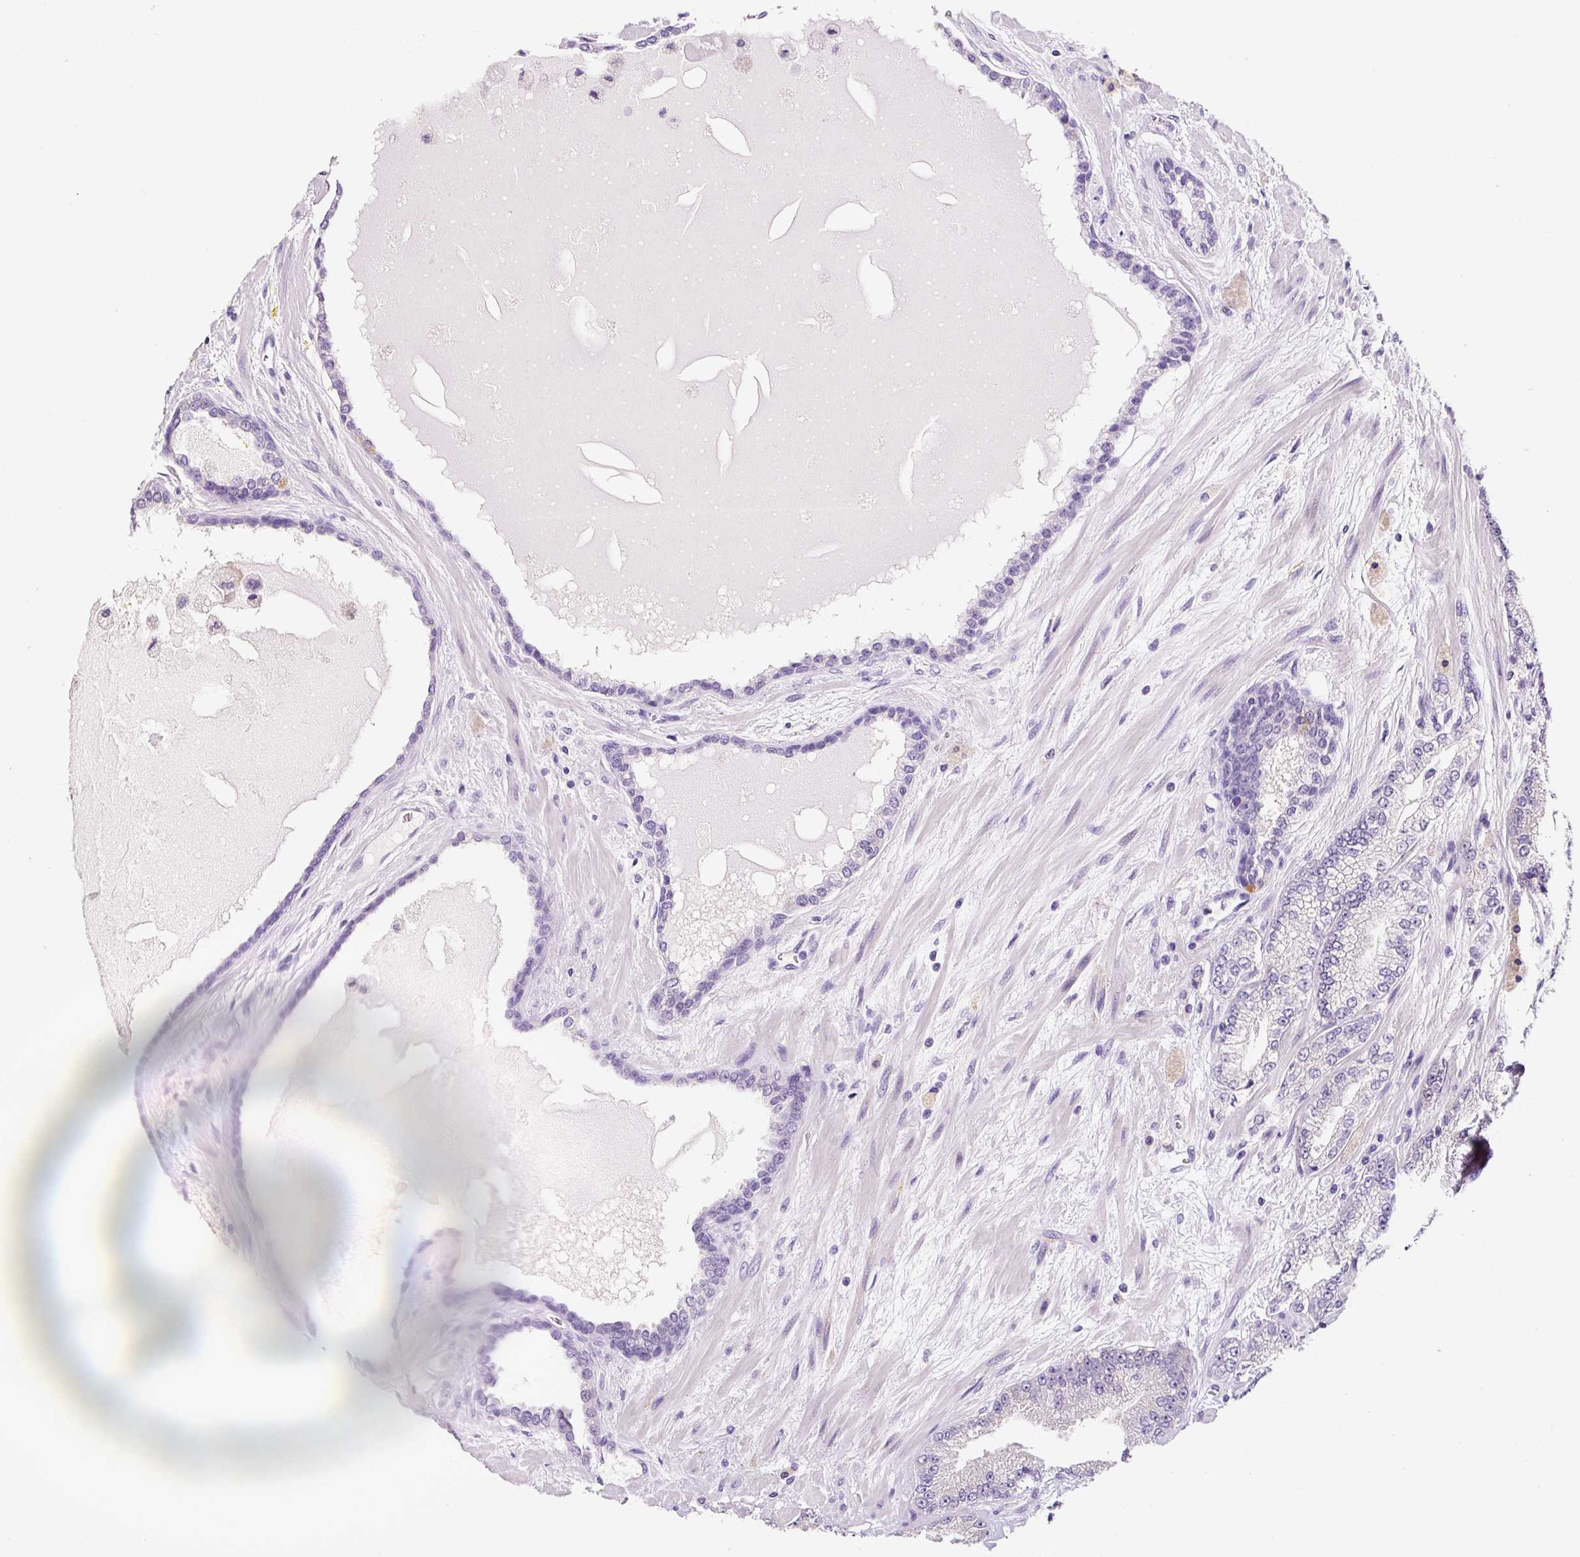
{"staining": {"intensity": "negative", "quantity": "none", "location": "none"}, "tissue": "prostate cancer", "cell_type": "Tumor cells", "image_type": "cancer", "snomed": [{"axis": "morphology", "description": "Adenocarcinoma, High grade"}, {"axis": "topography", "description": "Prostate"}], "caption": "Tumor cells are negative for brown protein staining in prostate cancer.", "gene": "SYP", "patient": {"sex": "male", "age": 68}}